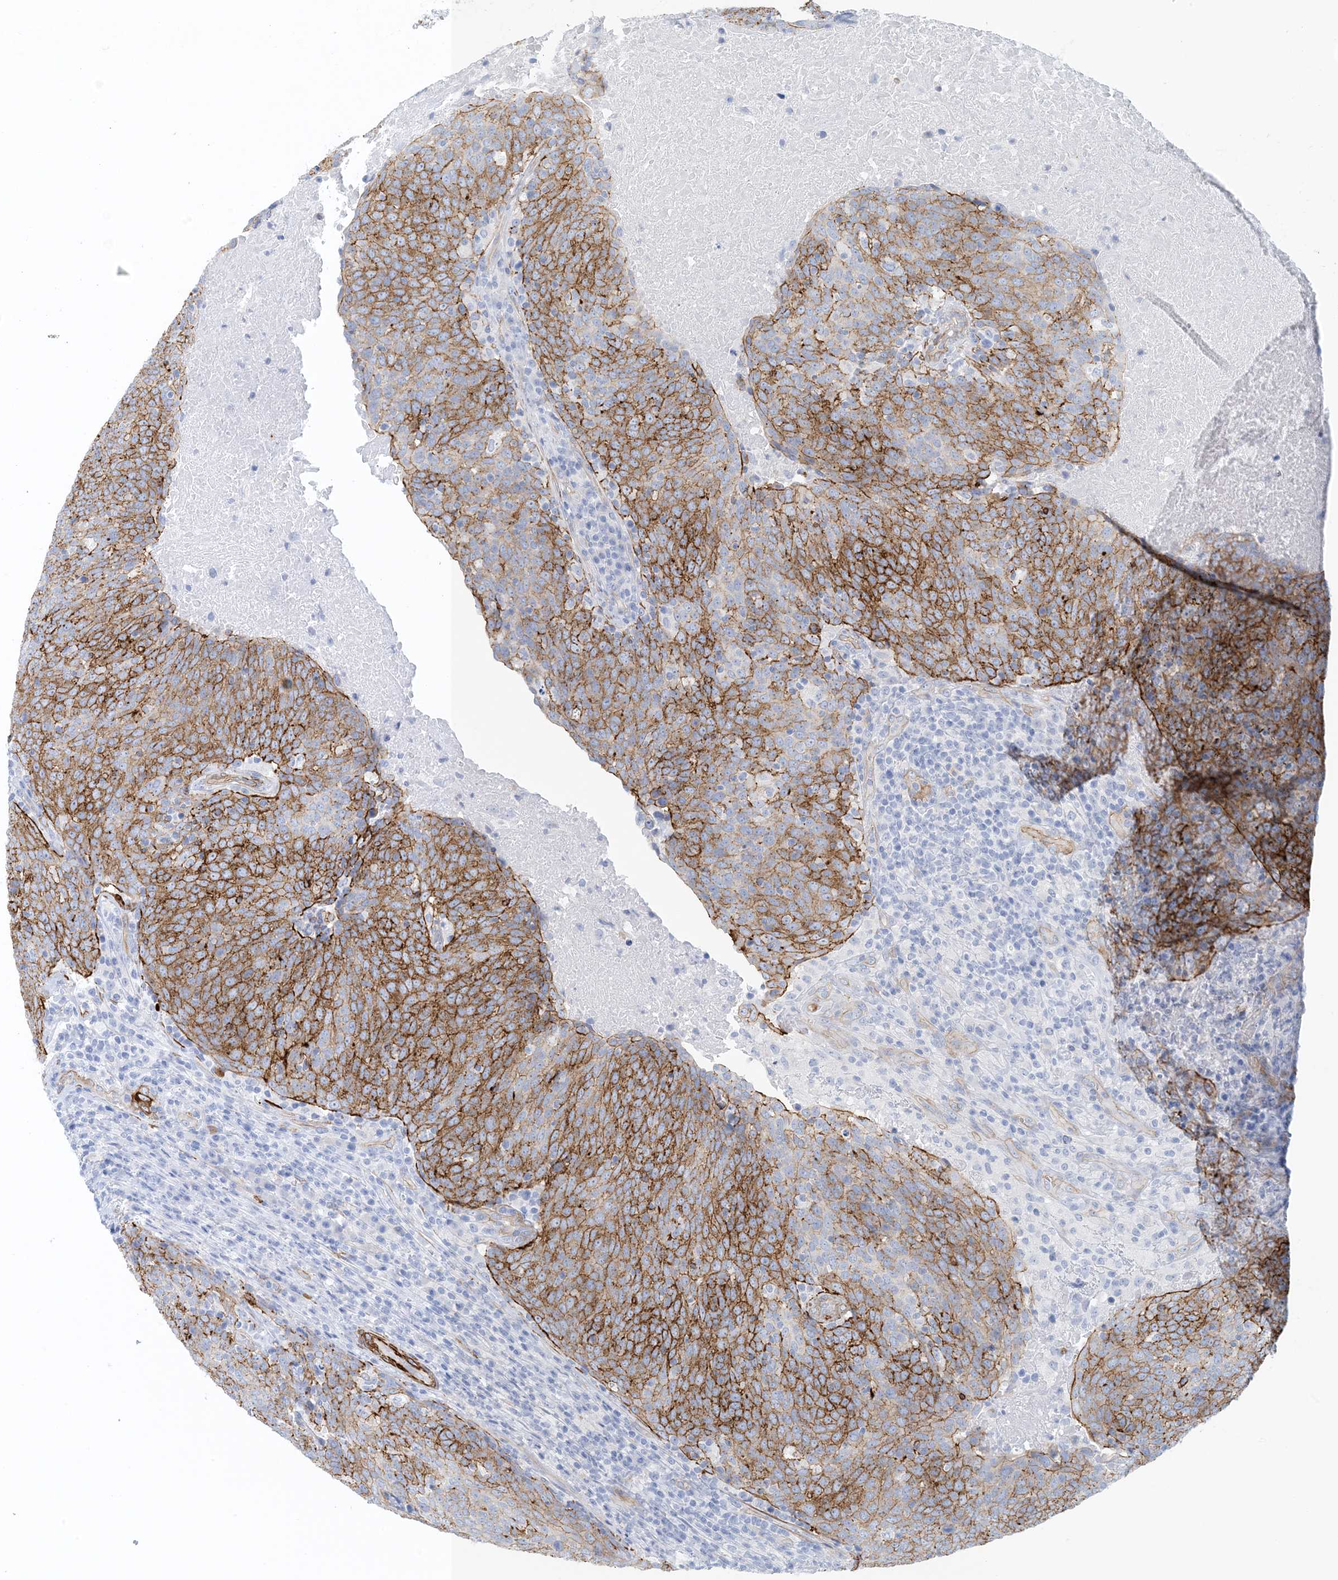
{"staining": {"intensity": "moderate", "quantity": ">75%", "location": "cytoplasmic/membranous"}, "tissue": "head and neck cancer", "cell_type": "Tumor cells", "image_type": "cancer", "snomed": [{"axis": "morphology", "description": "Squamous cell carcinoma, NOS"}, {"axis": "morphology", "description": "Squamous cell carcinoma, metastatic, NOS"}, {"axis": "topography", "description": "Lymph node"}, {"axis": "topography", "description": "Head-Neck"}], "caption": "Head and neck cancer (metastatic squamous cell carcinoma) stained for a protein (brown) reveals moderate cytoplasmic/membranous positive expression in about >75% of tumor cells.", "gene": "SHANK1", "patient": {"sex": "male", "age": 62}}